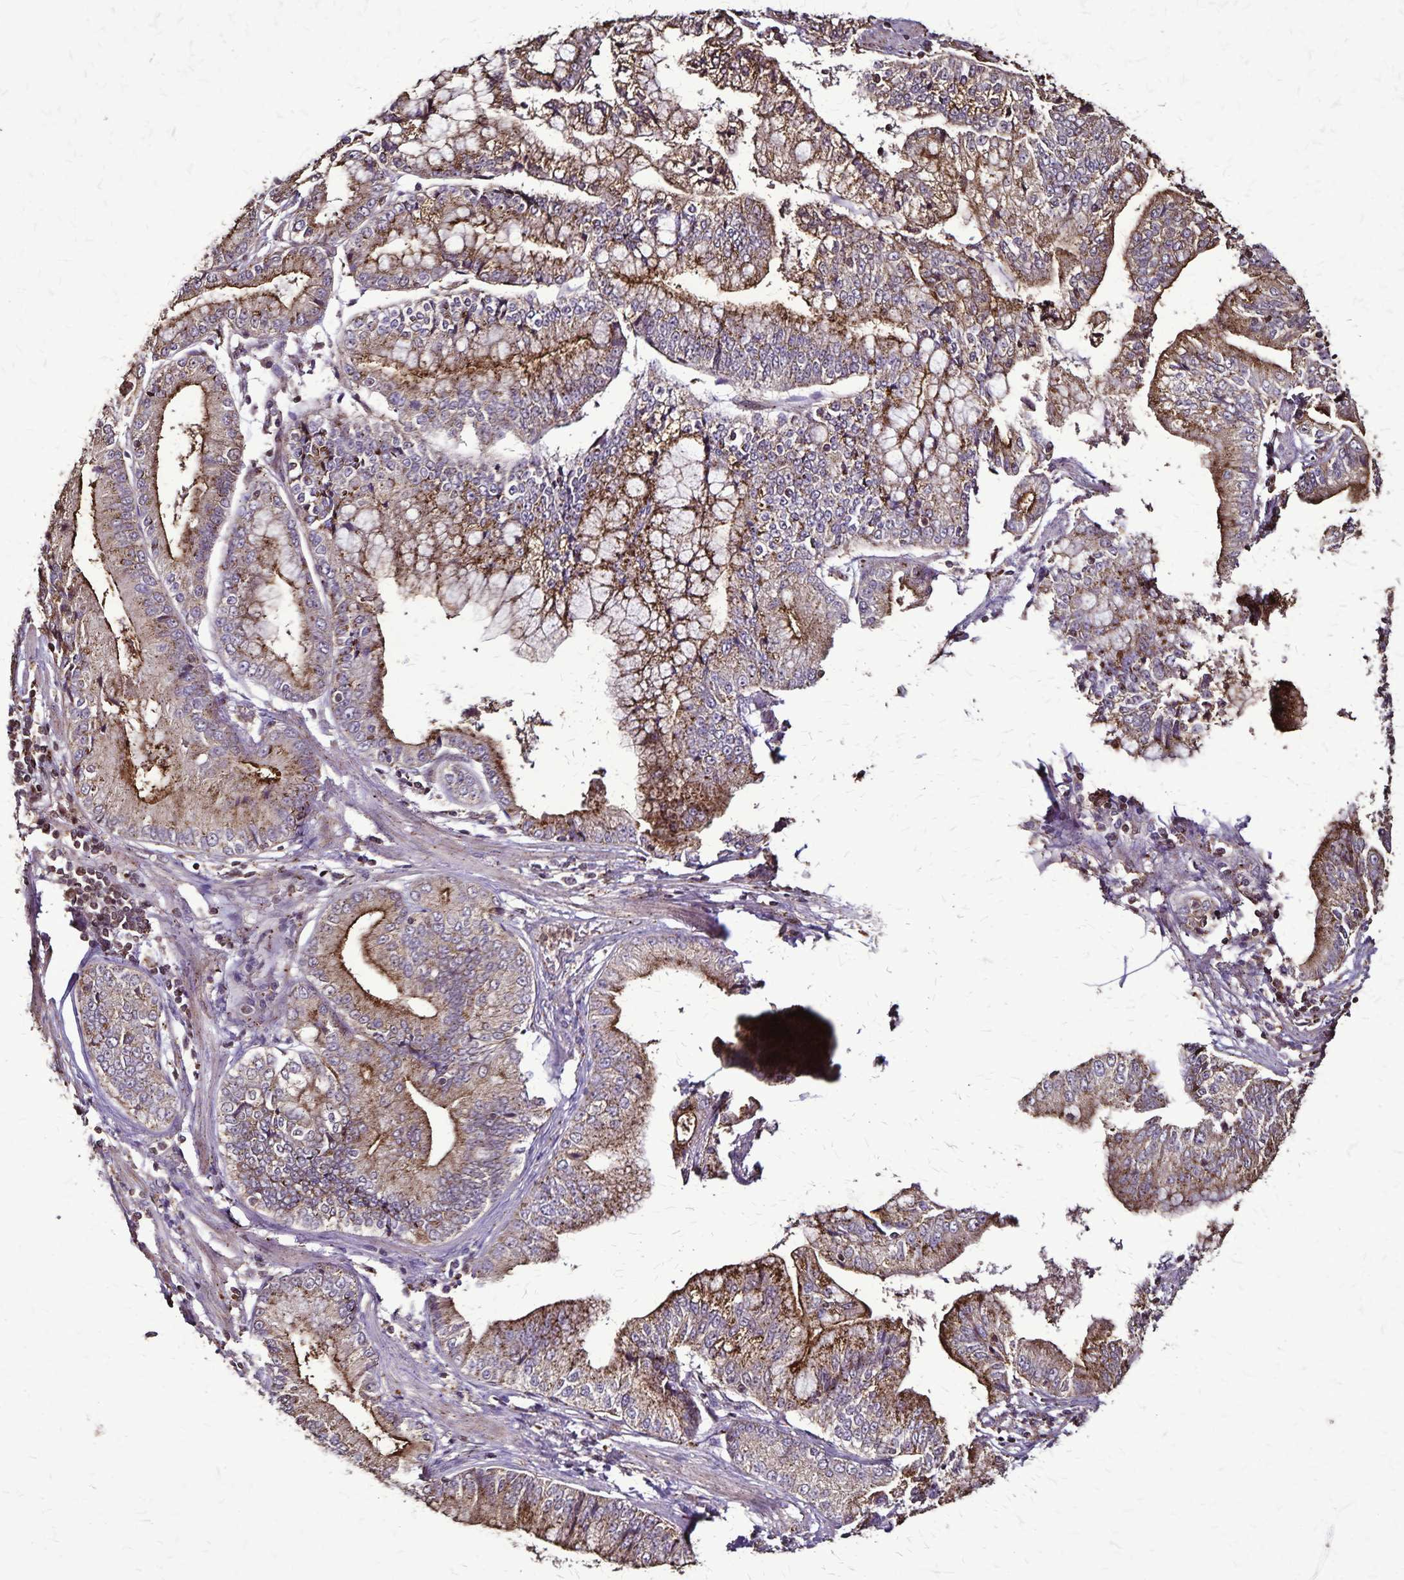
{"staining": {"intensity": "moderate", "quantity": "25%-75%", "location": "cytoplasmic/membranous"}, "tissue": "stomach cancer", "cell_type": "Tumor cells", "image_type": "cancer", "snomed": [{"axis": "morphology", "description": "Adenocarcinoma, NOS"}, {"axis": "topography", "description": "Stomach, upper"}], "caption": "There is medium levels of moderate cytoplasmic/membranous expression in tumor cells of stomach cancer, as demonstrated by immunohistochemical staining (brown color).", "gene": "CHMP1B", "patient": {"sex": "female", "age": 74}}